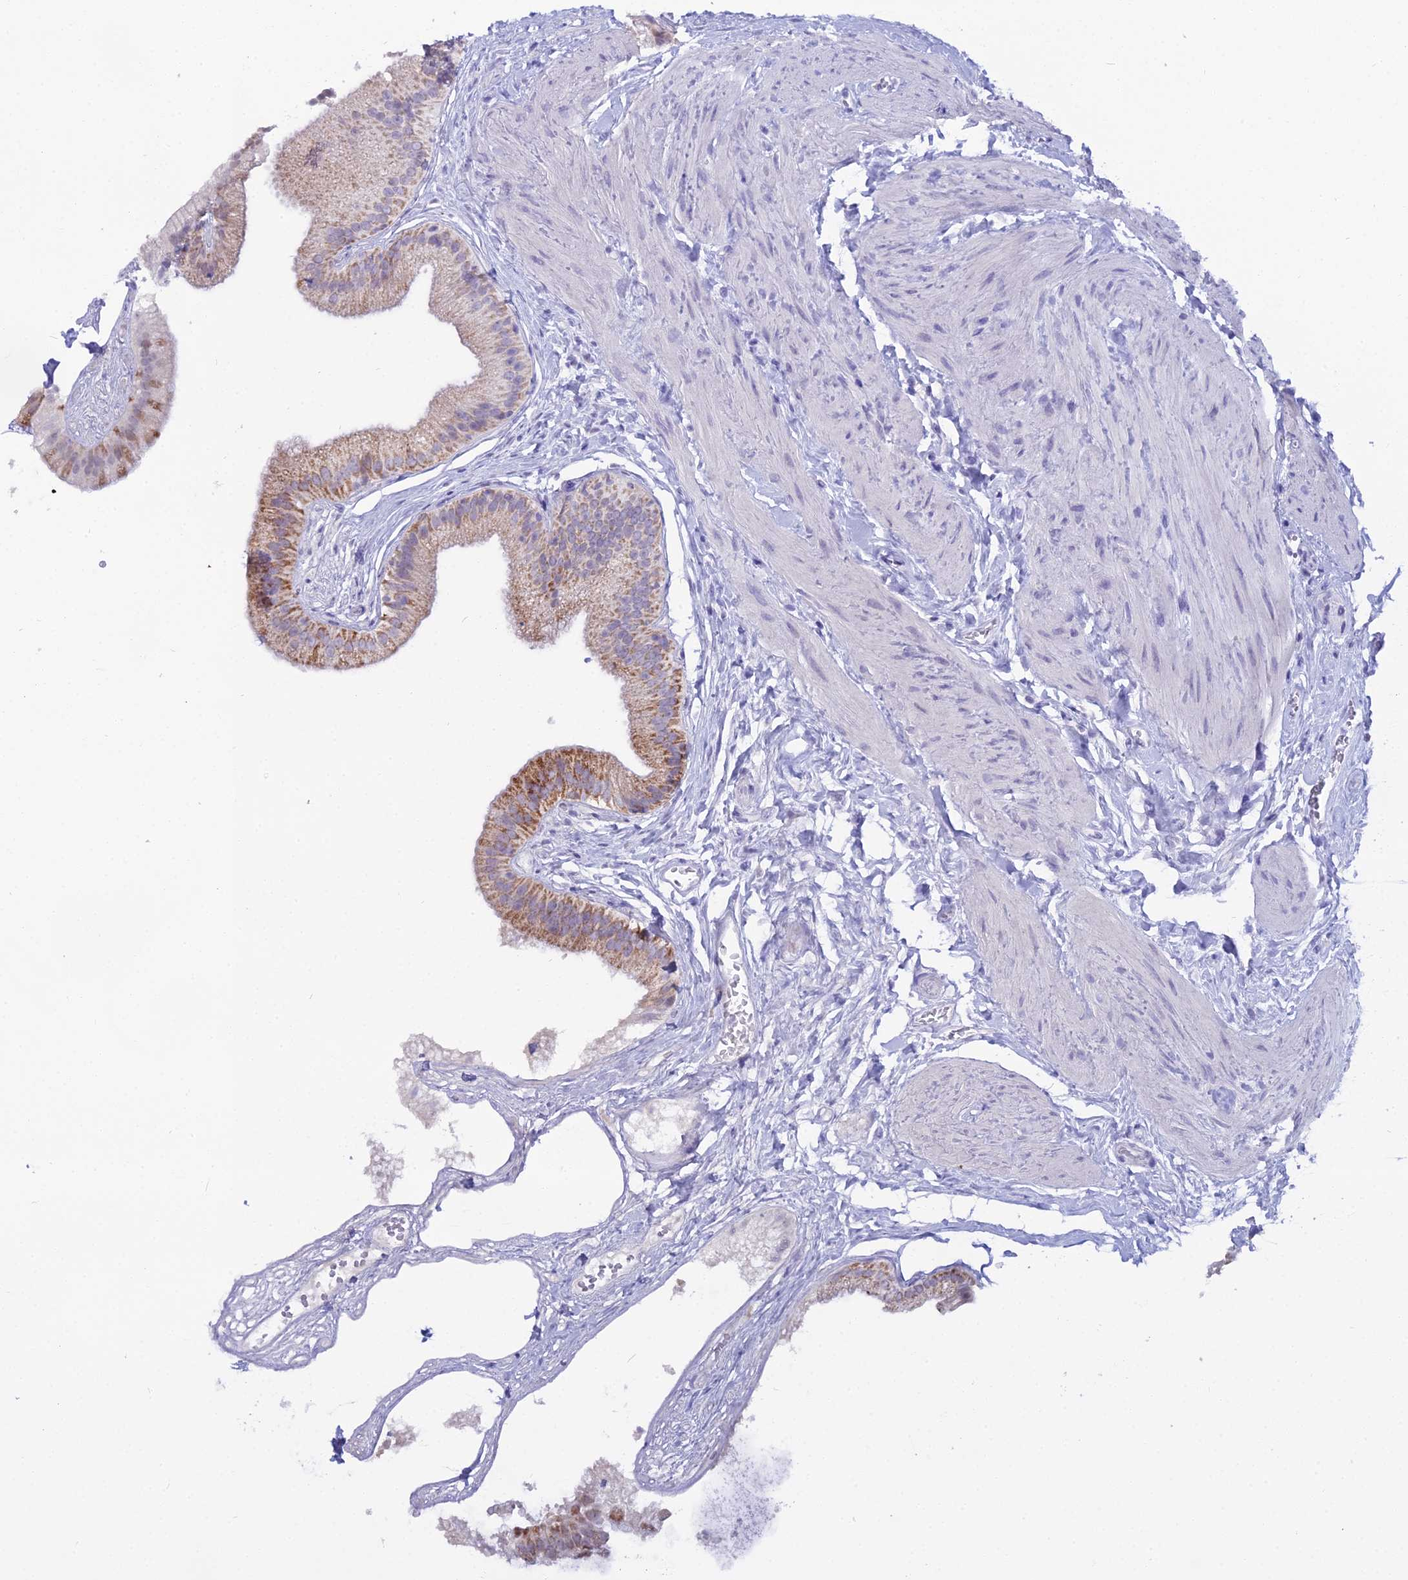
{"staining": {"intensity": "moderate", "quantity": "25%-75%", "location": "cytoplasmic/membranous"}, "tissue": "gallbladder", "cell_type": "Glandular cells", "image_type": "normal", "snomed": [{"axis": "morphology", "description": "Normal tissue, NOS"}, {"axis": "topography", "description": "Gallbladder"}], "caption": "Human gallbladder stained with a brown dye exhibits moderate cytoplasmic/membranous positive positivity in about 25%-75% of glandular cells.", "gene": "CGB1", "patient": {"sex": "female", "age": 54}}